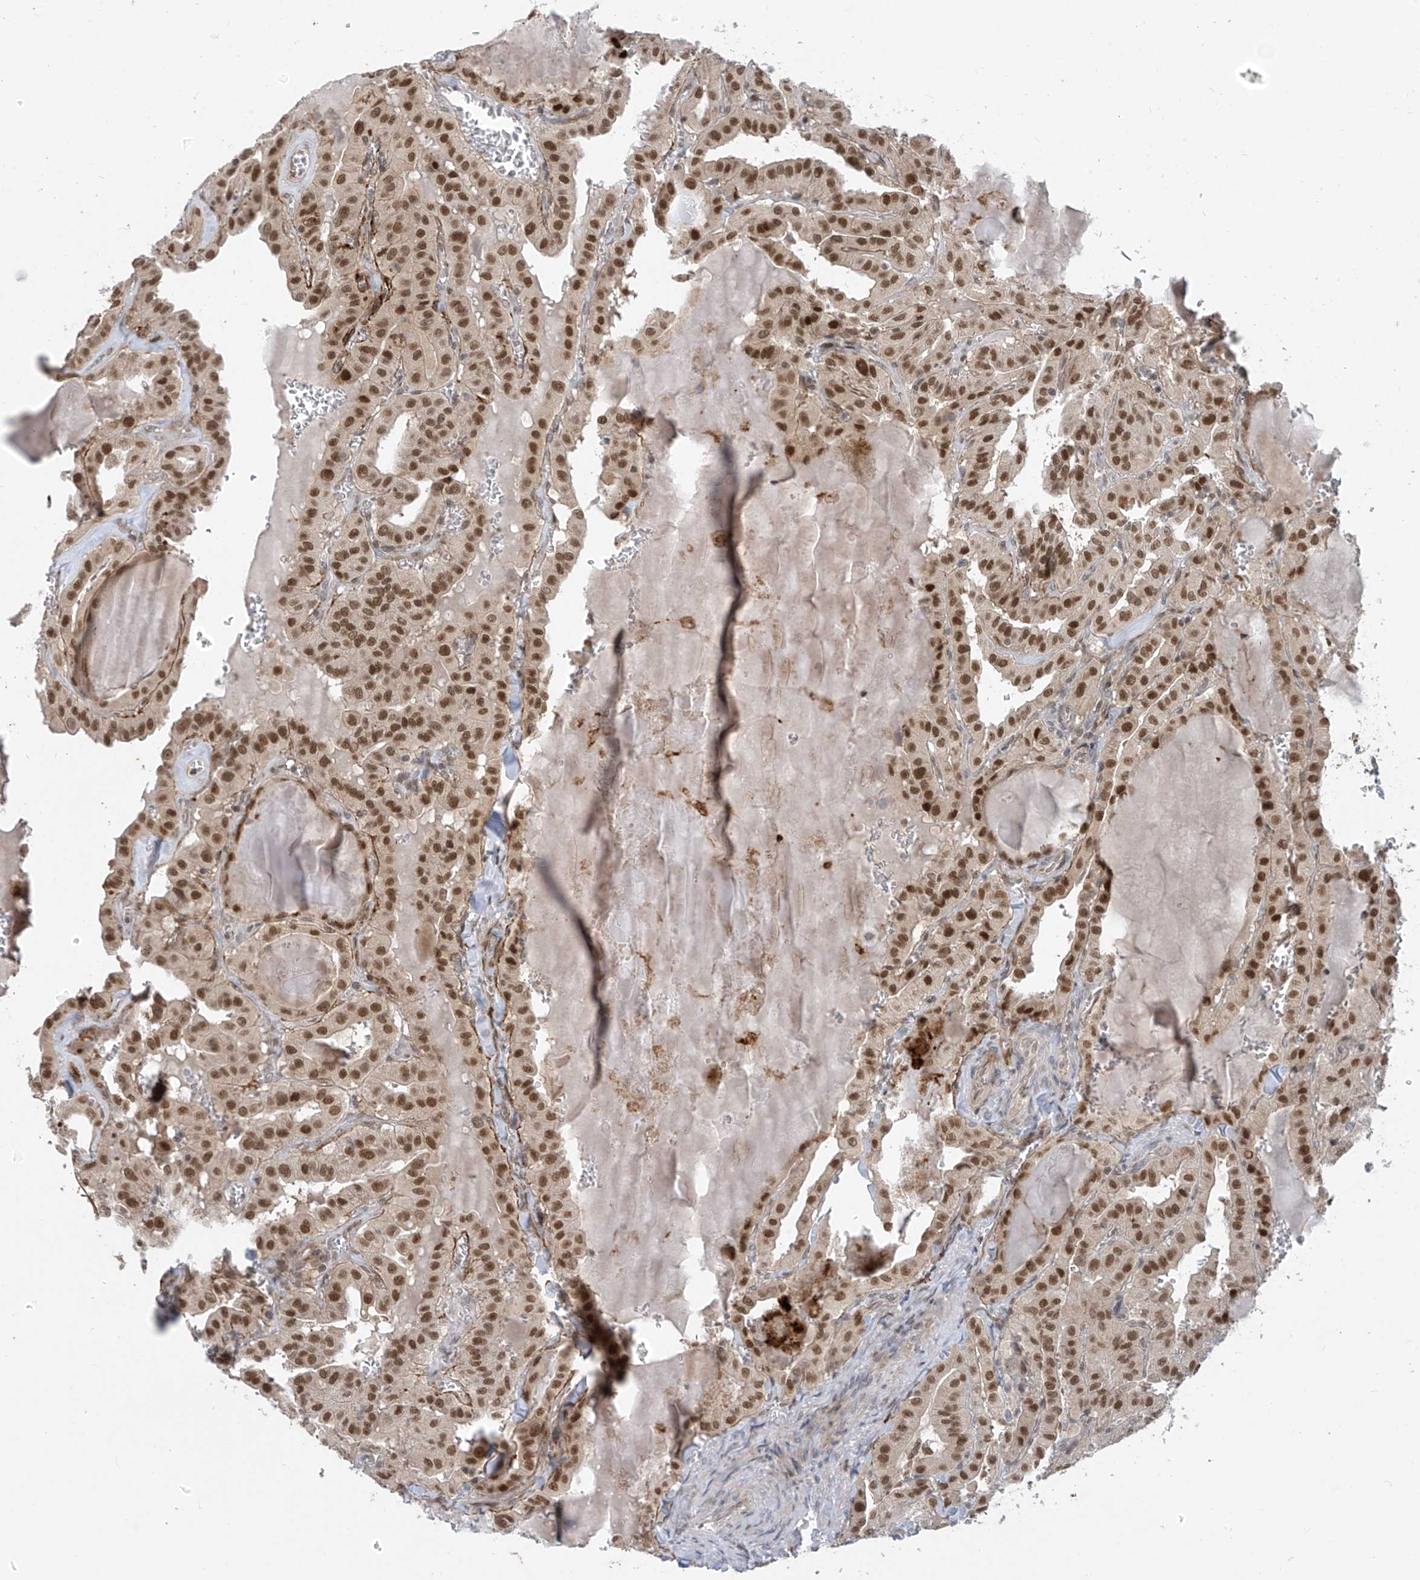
{"staining": {"intensity": "moderate", "quantity": ">75%", "location": "nuclear"}, "tissue": "thyroid cancer", "cell_type": "Tumor cells", "image_type": "cancer", "snomed": [{"axis": "morphology", "description": "Papillary adenocarcinoma, NOS"}, {"axis": "topography", "description": "Thyroid gland"}], "caption": "Brown immunohistochemical staining in human thyroid cancer shows moderate nuclear positivity in about >75% of tumor cells.", "gene": "LAGE3", "patient": {"sex": "male", "age": 52}}